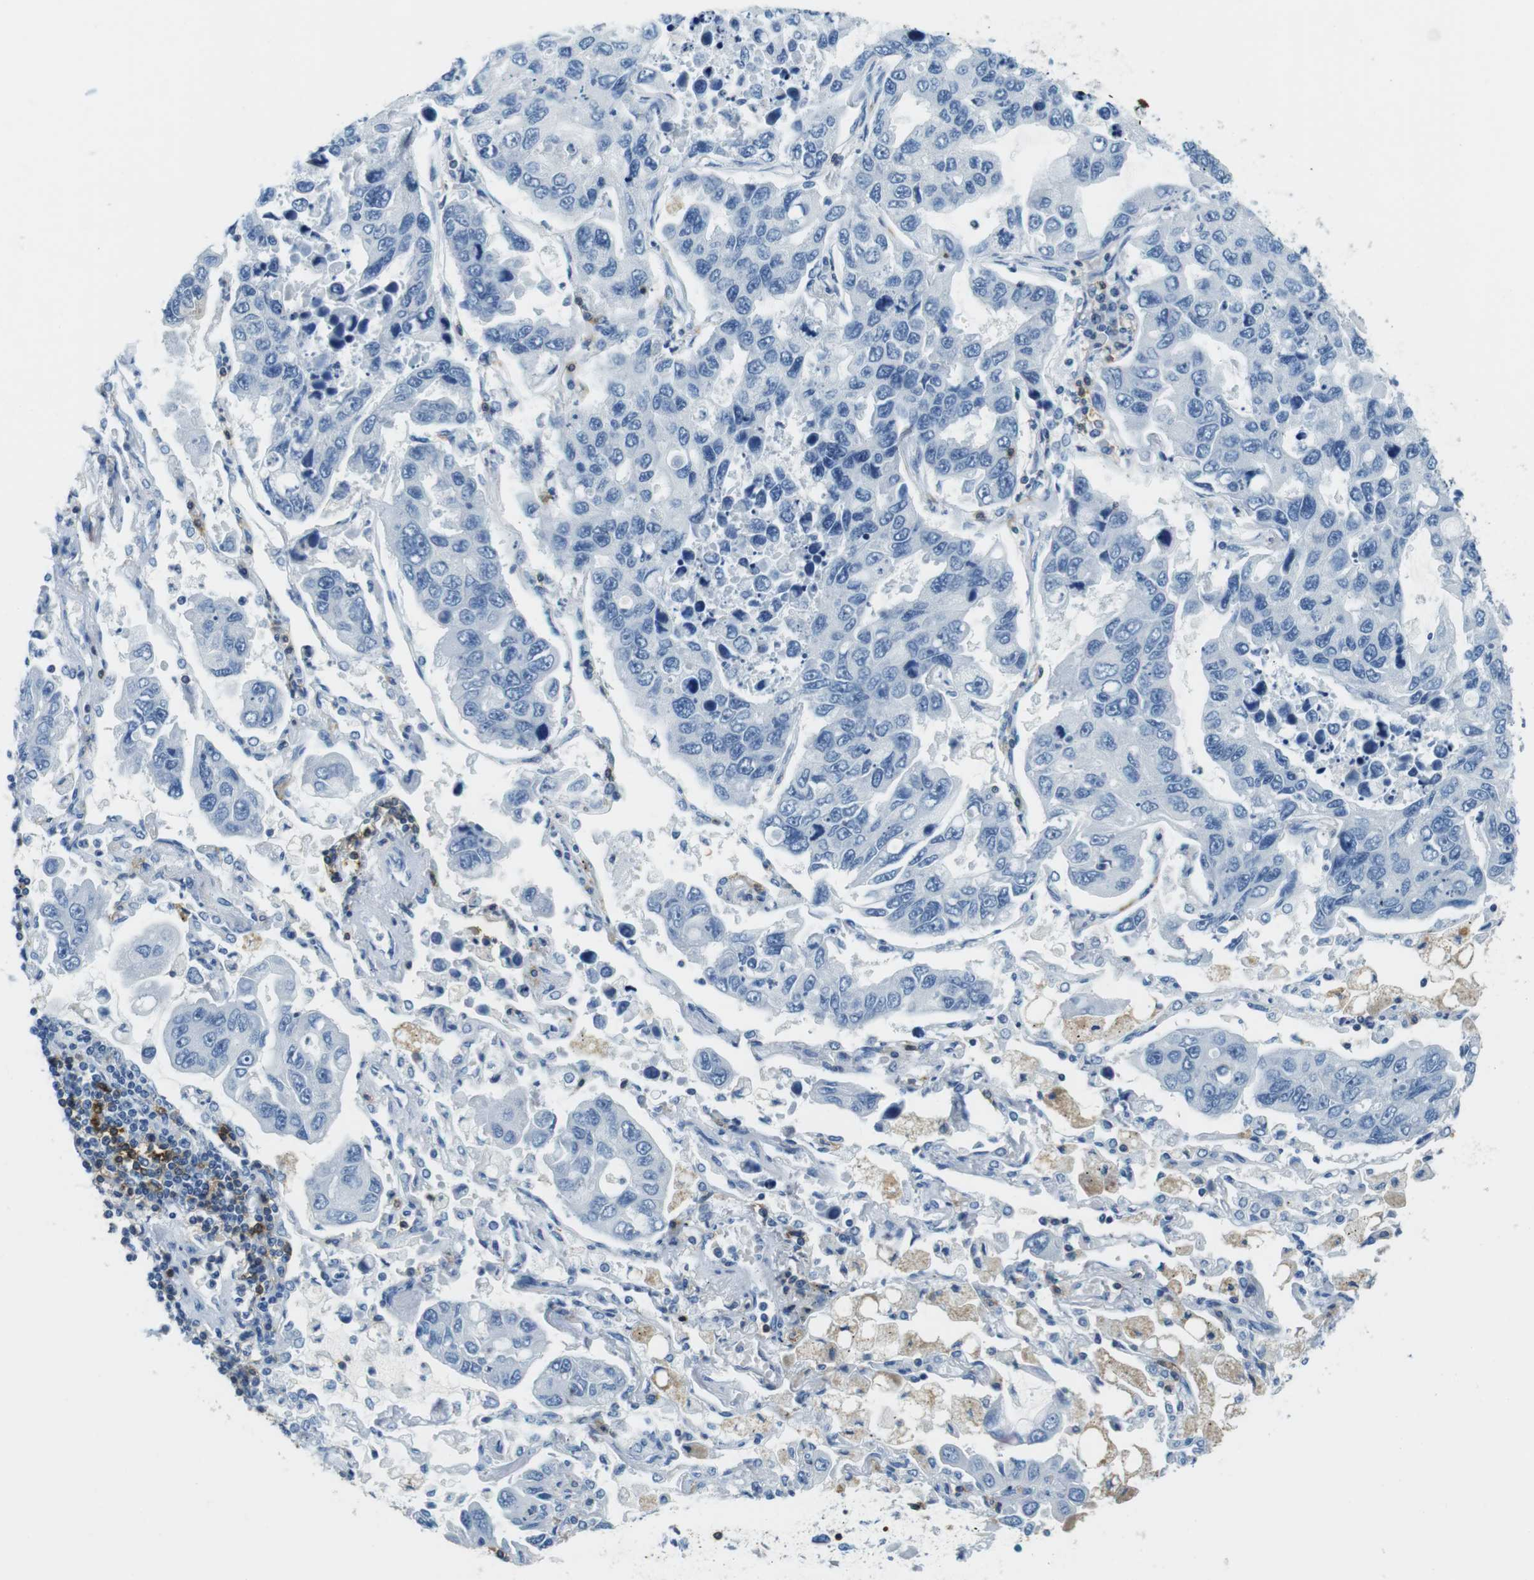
{"staining": {"intensity": "negative", "quantity": "none", "location": "none"}, "tissue": "lung cancer", "cell_type": "Tumor cells", "image_type": "cancer", "snomed": [{"axis": "morphology", "description": "Adenocarcinoma, NOS"}, {"axis": "topography", "description": "Lung"}], "caption": "High power microscopy micrograph of an immunohistochemistry (IHC) histopathology image of lung cancer, revealing no significant expression in tumor cells.", "gene": "LAT", "patient": {"sex": "male", "age": 64}}